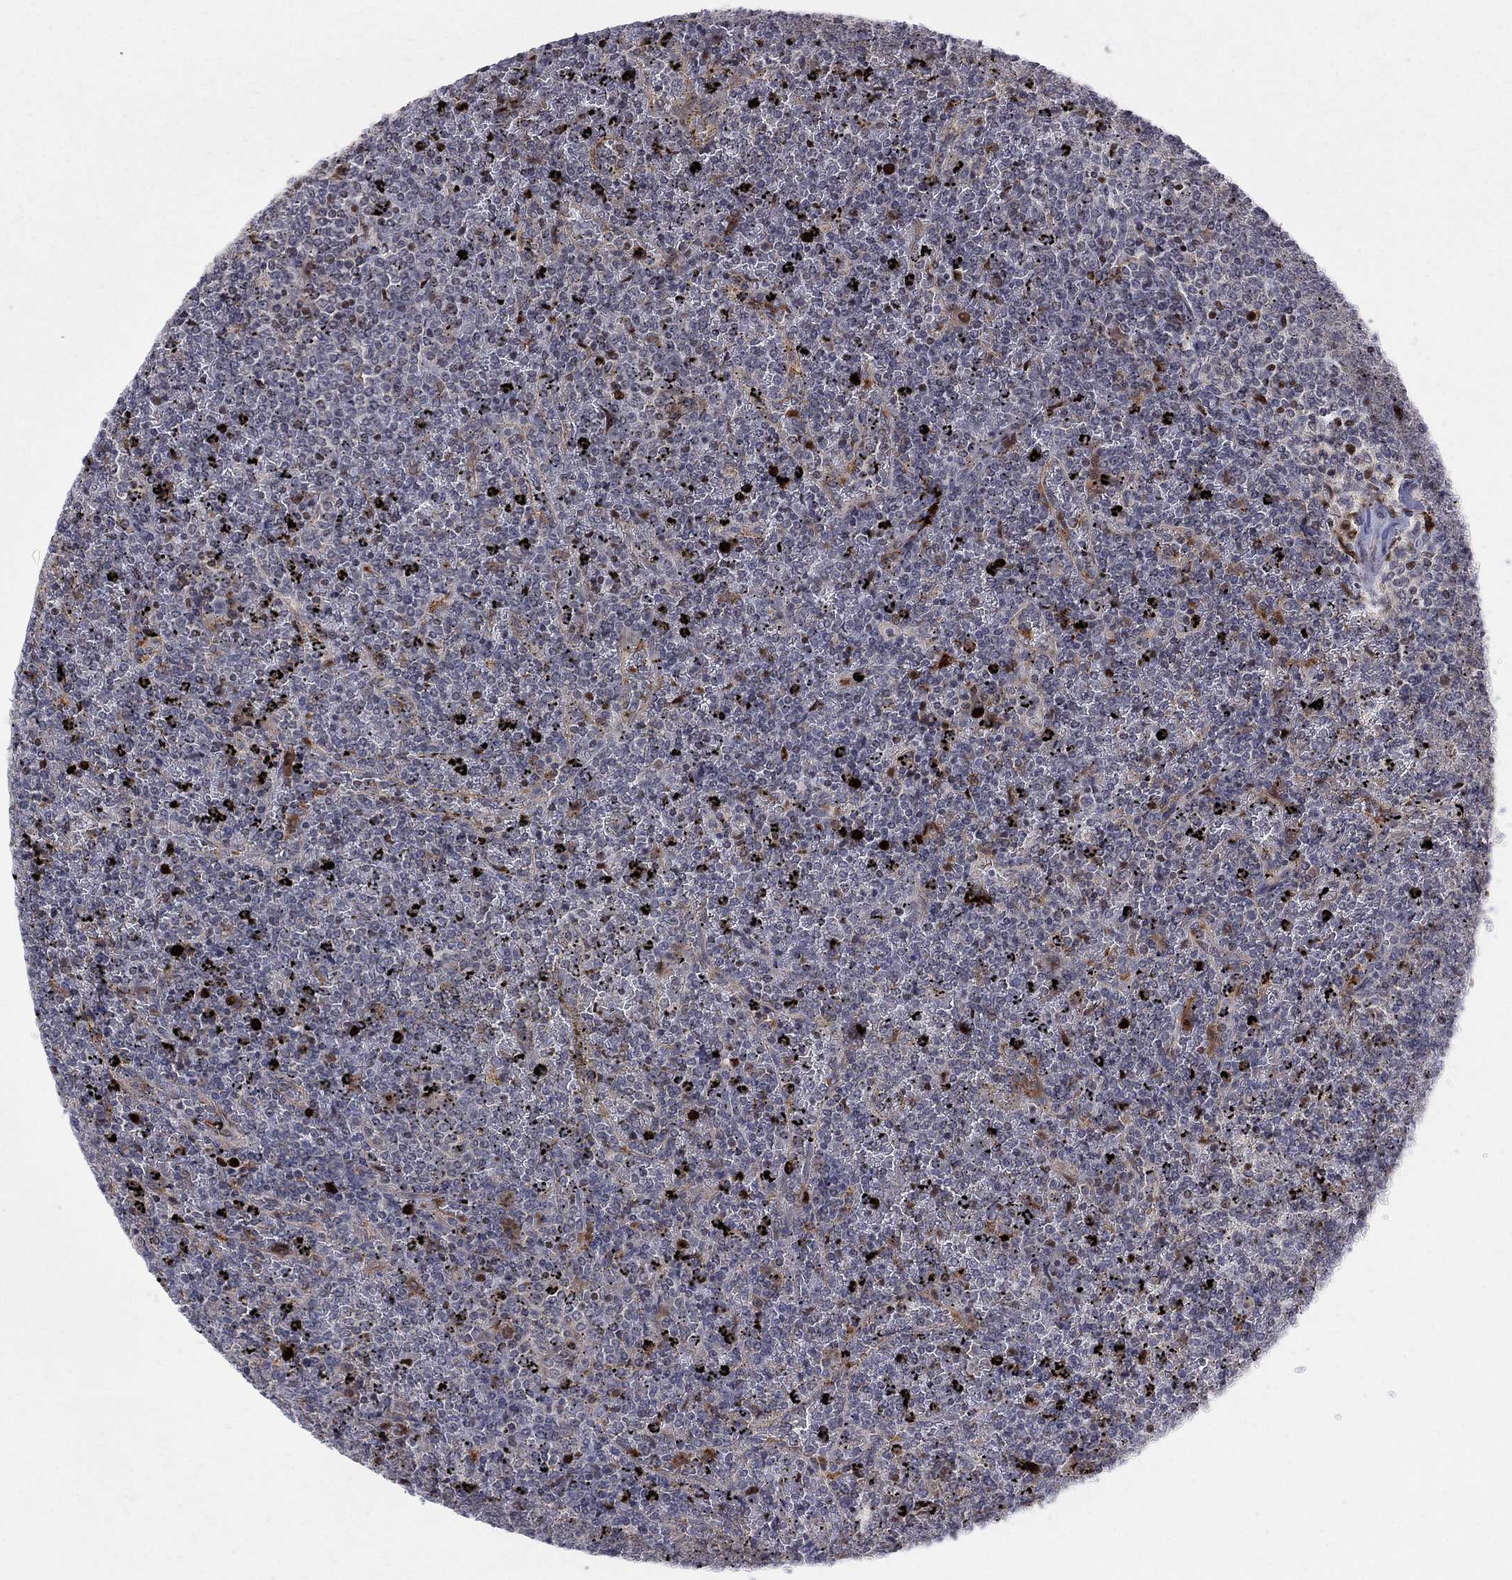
{"staining": {"intensity": "negative", "quantity": "none", "location": "none"}, "tissue": "lymphoma", "cell_type": "Tumor cells", "image_type": "cancer", "snomed": [{"axis": "morphology", "description": "Malignant lymphoma, non-Hodgkin's type, Low grade"}, {"axis": "topography", "description": "Spleen"}], "caption": "Immunohistochemistry (IHC) of malignant lymphoma, non-Hodgkin's type (low-grade) displays no expression in tumor cells. (Stains: DAB (3,3'-diaminobenzidine) immunohistochemistry with hematoxylin counter stain, Microscopy: brightfield microscopy at high magnification).", "gene": "ZNHIT3", "patient": {"sex": "female", "age": 77}}